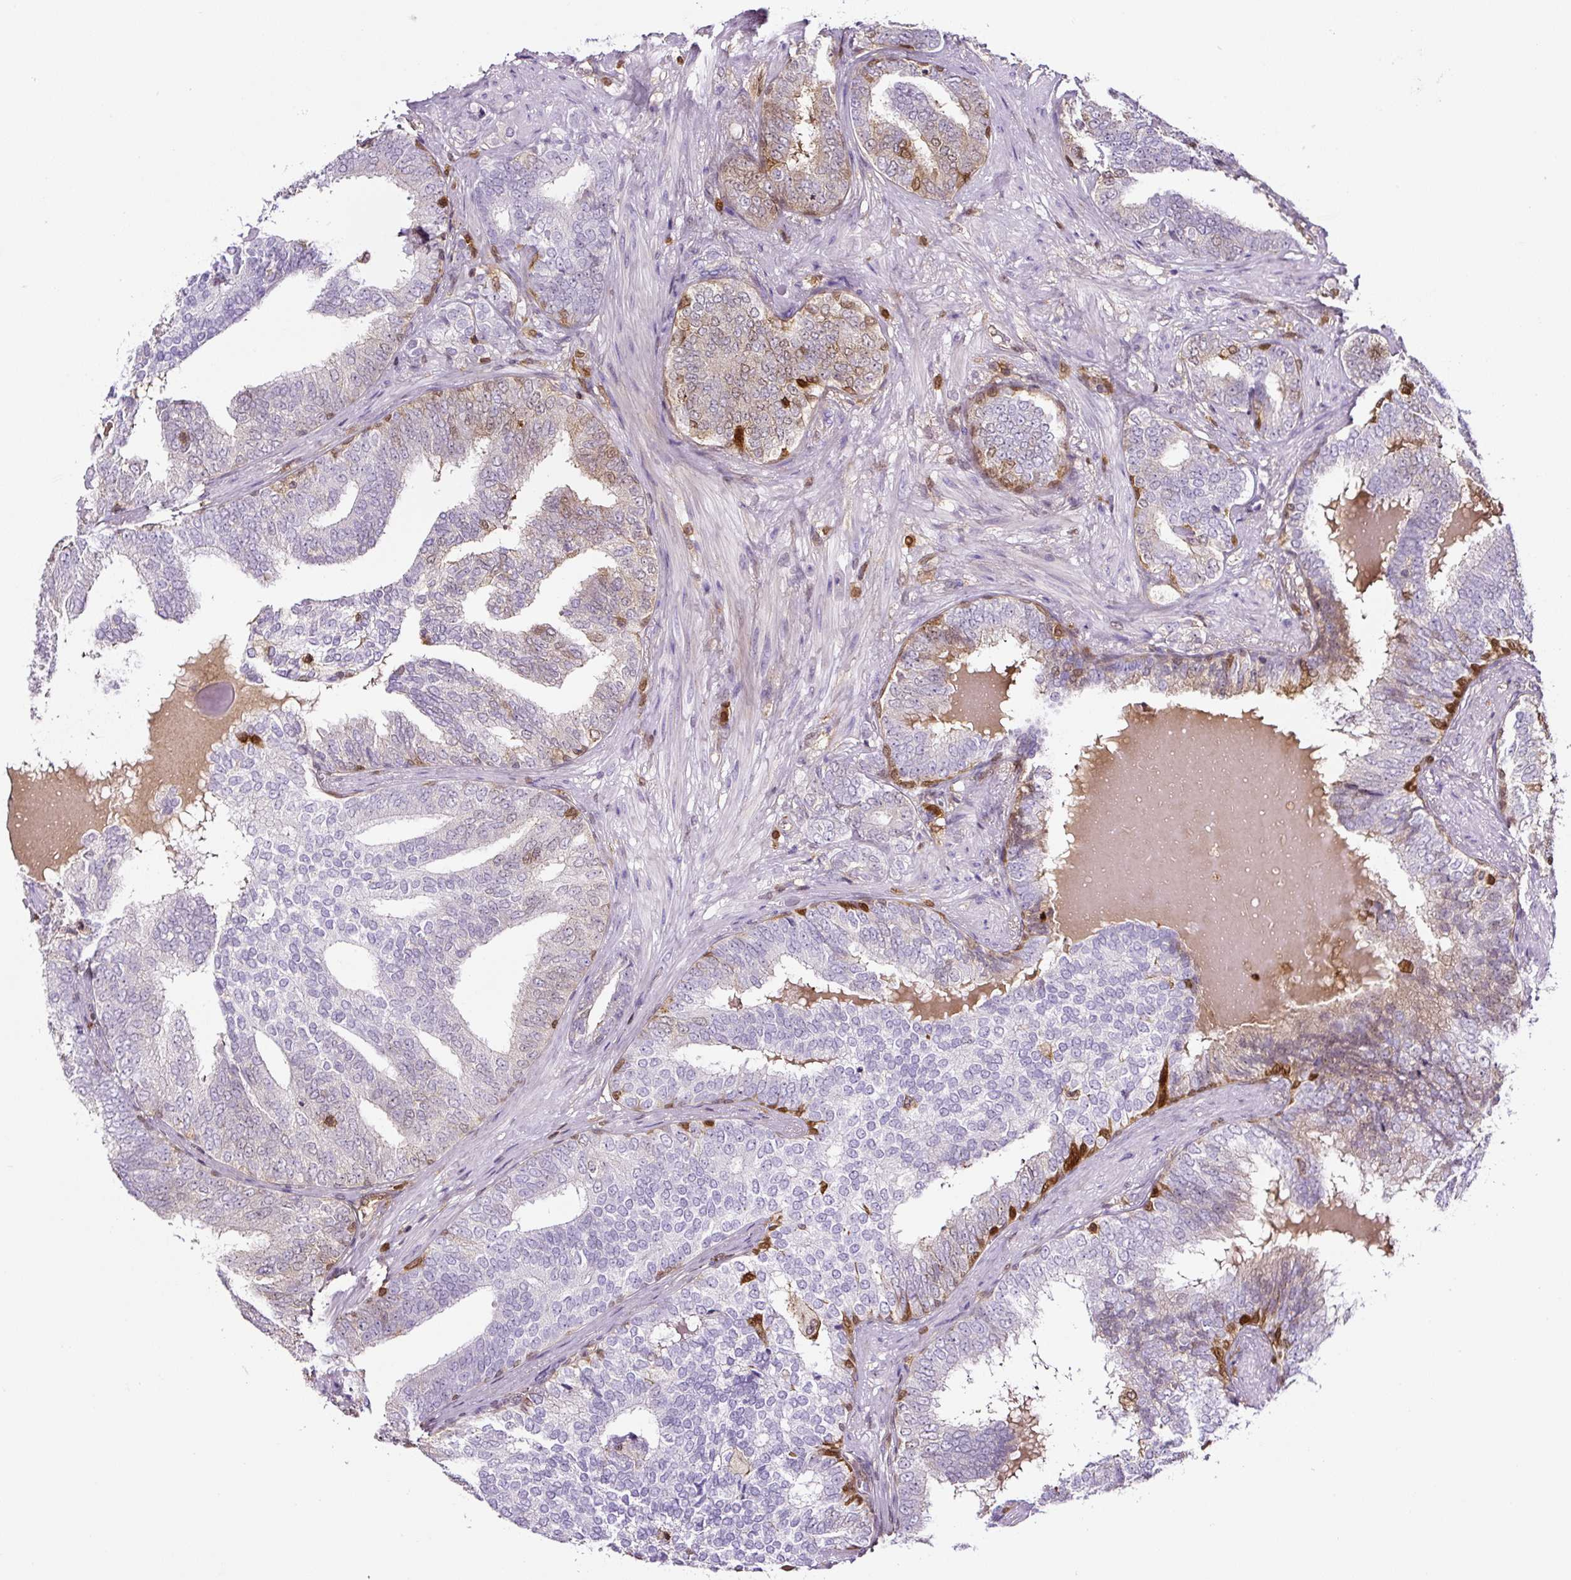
{"staining": {"intensity": "moderate", "quantity": "<25%", "location": "nuclear"}, "tissue": "prostate cancer", "cell_type": "Tumor cells", "image_type": "cancer", "snomed": [{"axis": "morphology", "description": "Adenocarcinoma, High grade"}, {"axis": "topography", "description": "Prostate"}], "caption": "Moderate nuclear expression for a protein is appreciated in about <25% of tumor cells of prostate cancer using immunohistochemistry (IHC).", "gene": "ANXA1", "patient": {"sex": "male", "age": 72}}